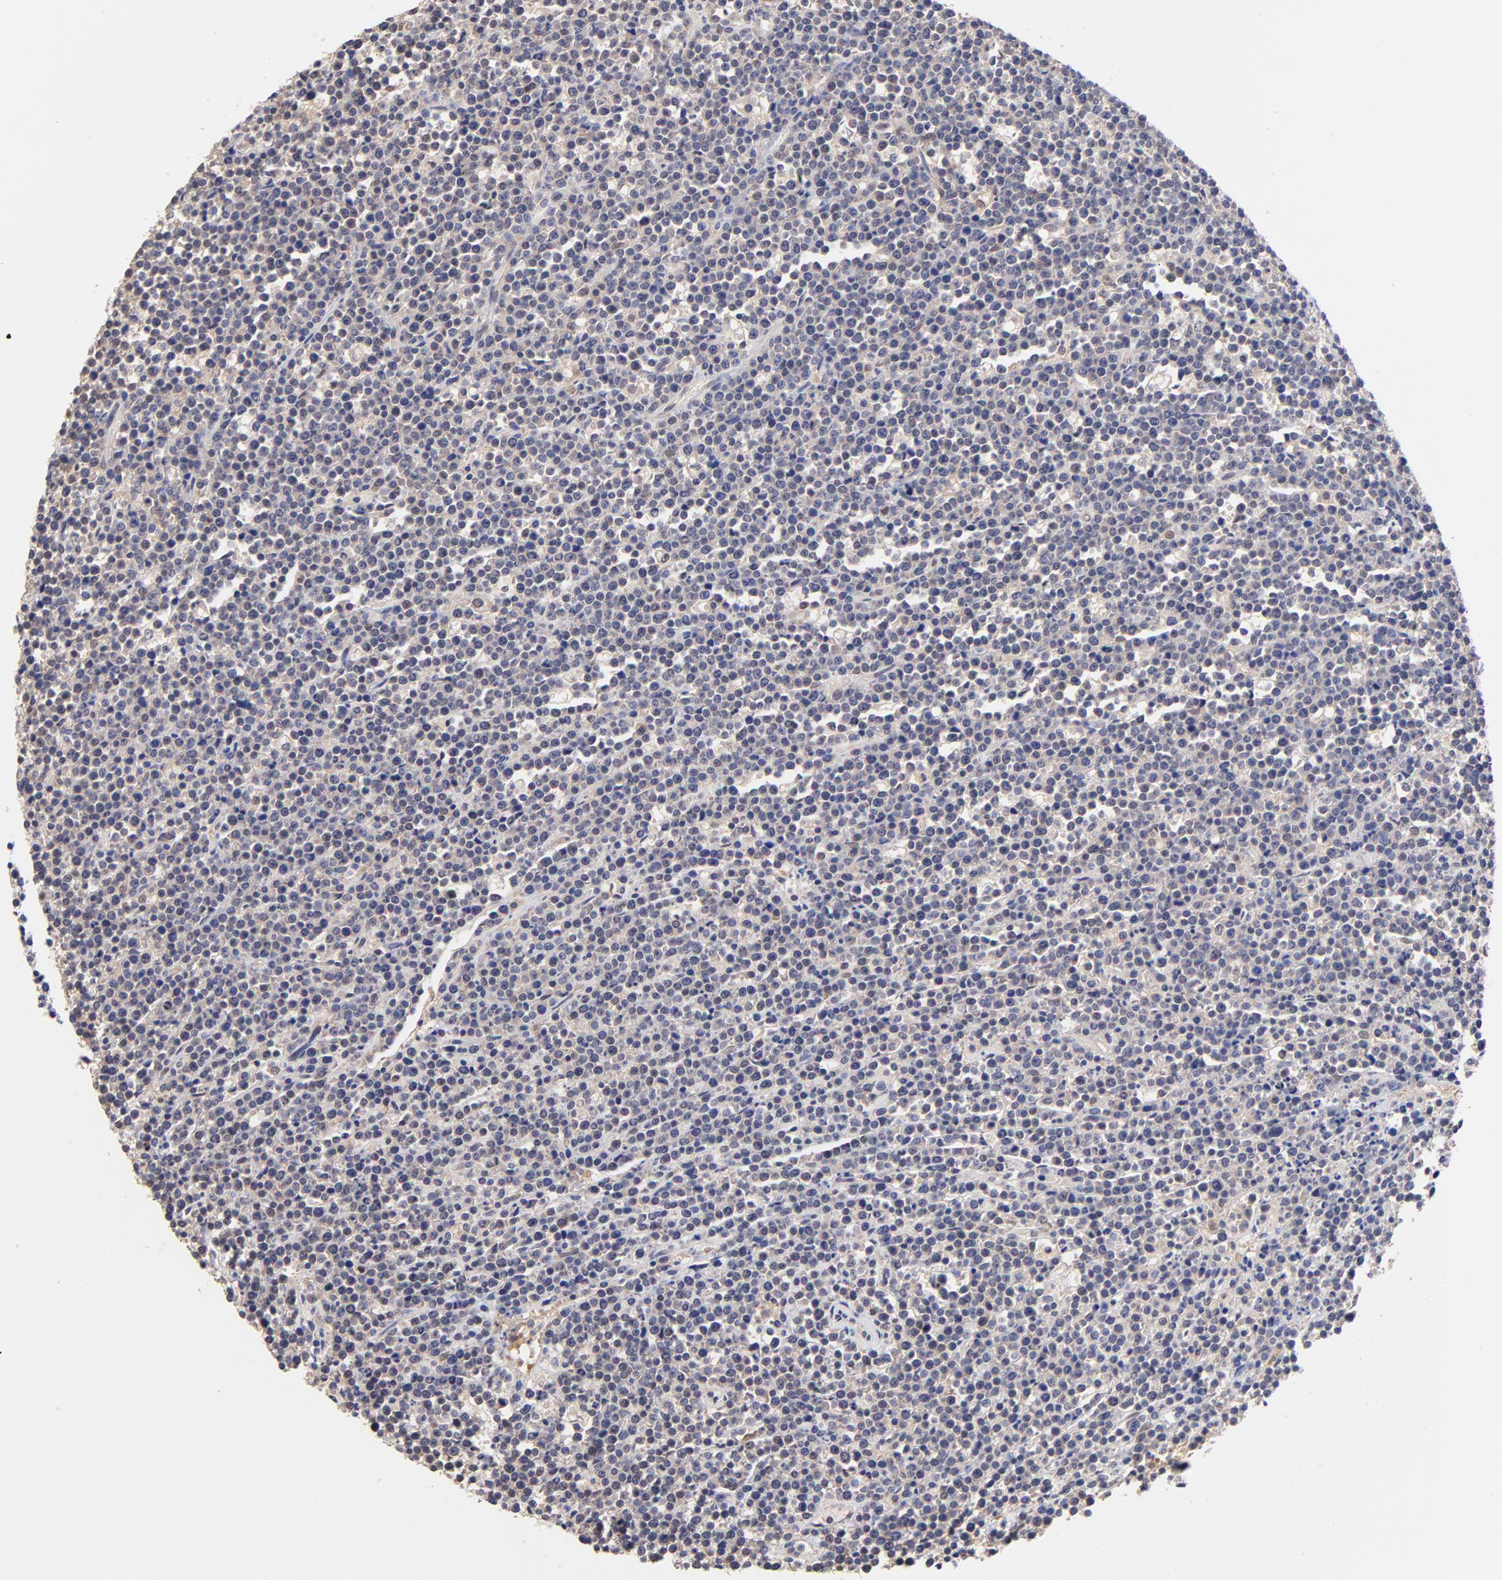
{"staining": {"intensity": "weak", "quantity": "<25%", "location": "nuclear"}, "tissue": "lymphoma", "cell_type": "Tumor cells", "image_type": "cancer", "snomed": [{"axis": "morphology", "description": "Malignant lymphoma, non-Hodgkin's type, High grade"}, {"axis": "topography", "description": "Ovary"}], "caption": "Lymphoma stained for a protein using IHC demonstrates no positivity tumor cells.", "gene": "TXNL1", "patient": {"sex": "female", "age": 56}}